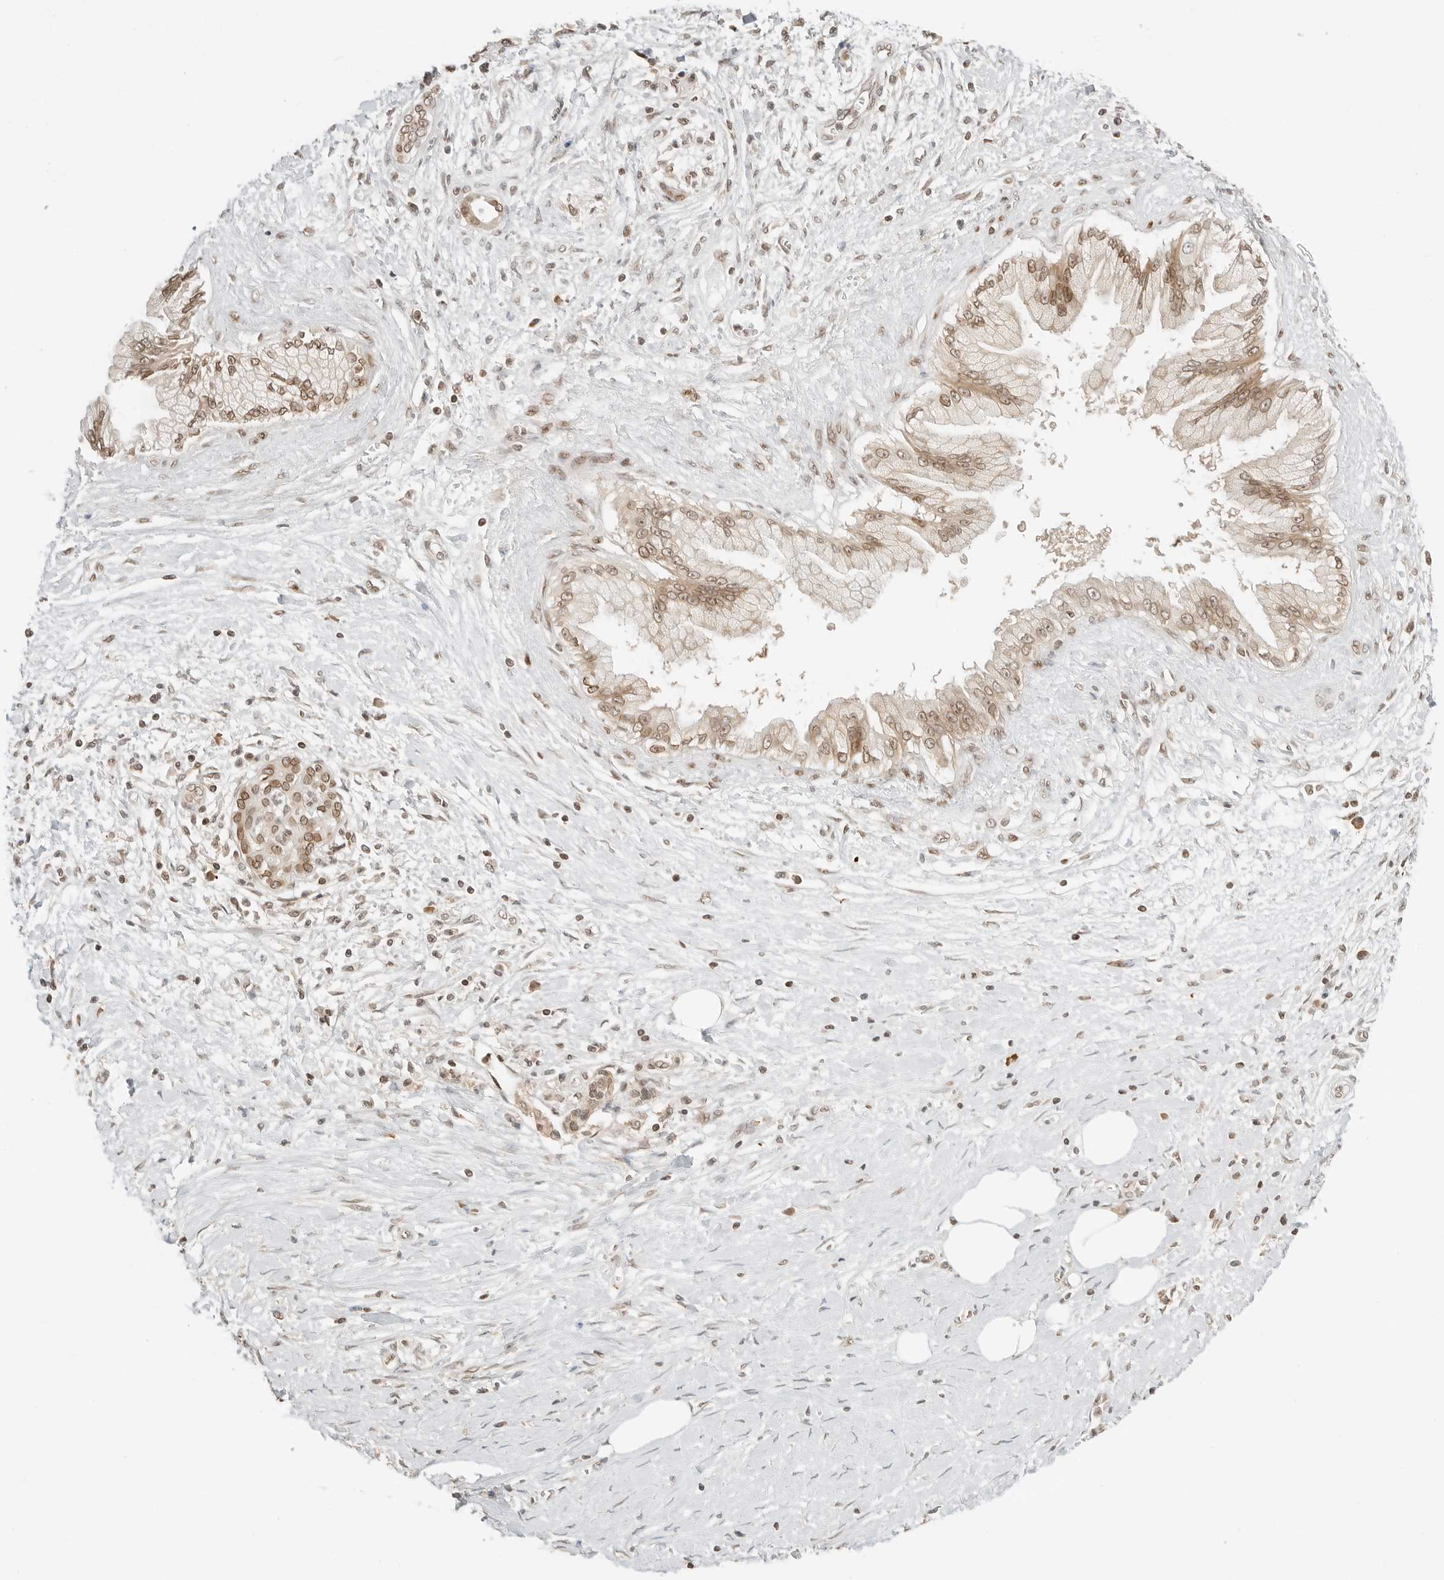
{"staining": {"intensity": "moderate", "quantity": ">75%", "location": "cytoplasmic/membranous,nuclear"}, "tissue": "pancreatic cancer", "cell_type": "Tumor cells", "image_type": "cancer", "snomed": [{"axis": "morphology", "description": "Adenocarcinoma, NOS"}, {"axis": "topography", "description": "Pancreas"}], "caption": "Immunohistochemical staining of human pancreatic cancer (adenocarcinoma) exhibits moderate cytoplasmic/membranous and nuclear protein positivity in about >75% of tumor cells.", "gene": "POLH", "patient": {"sex": "male", "age": 58}}